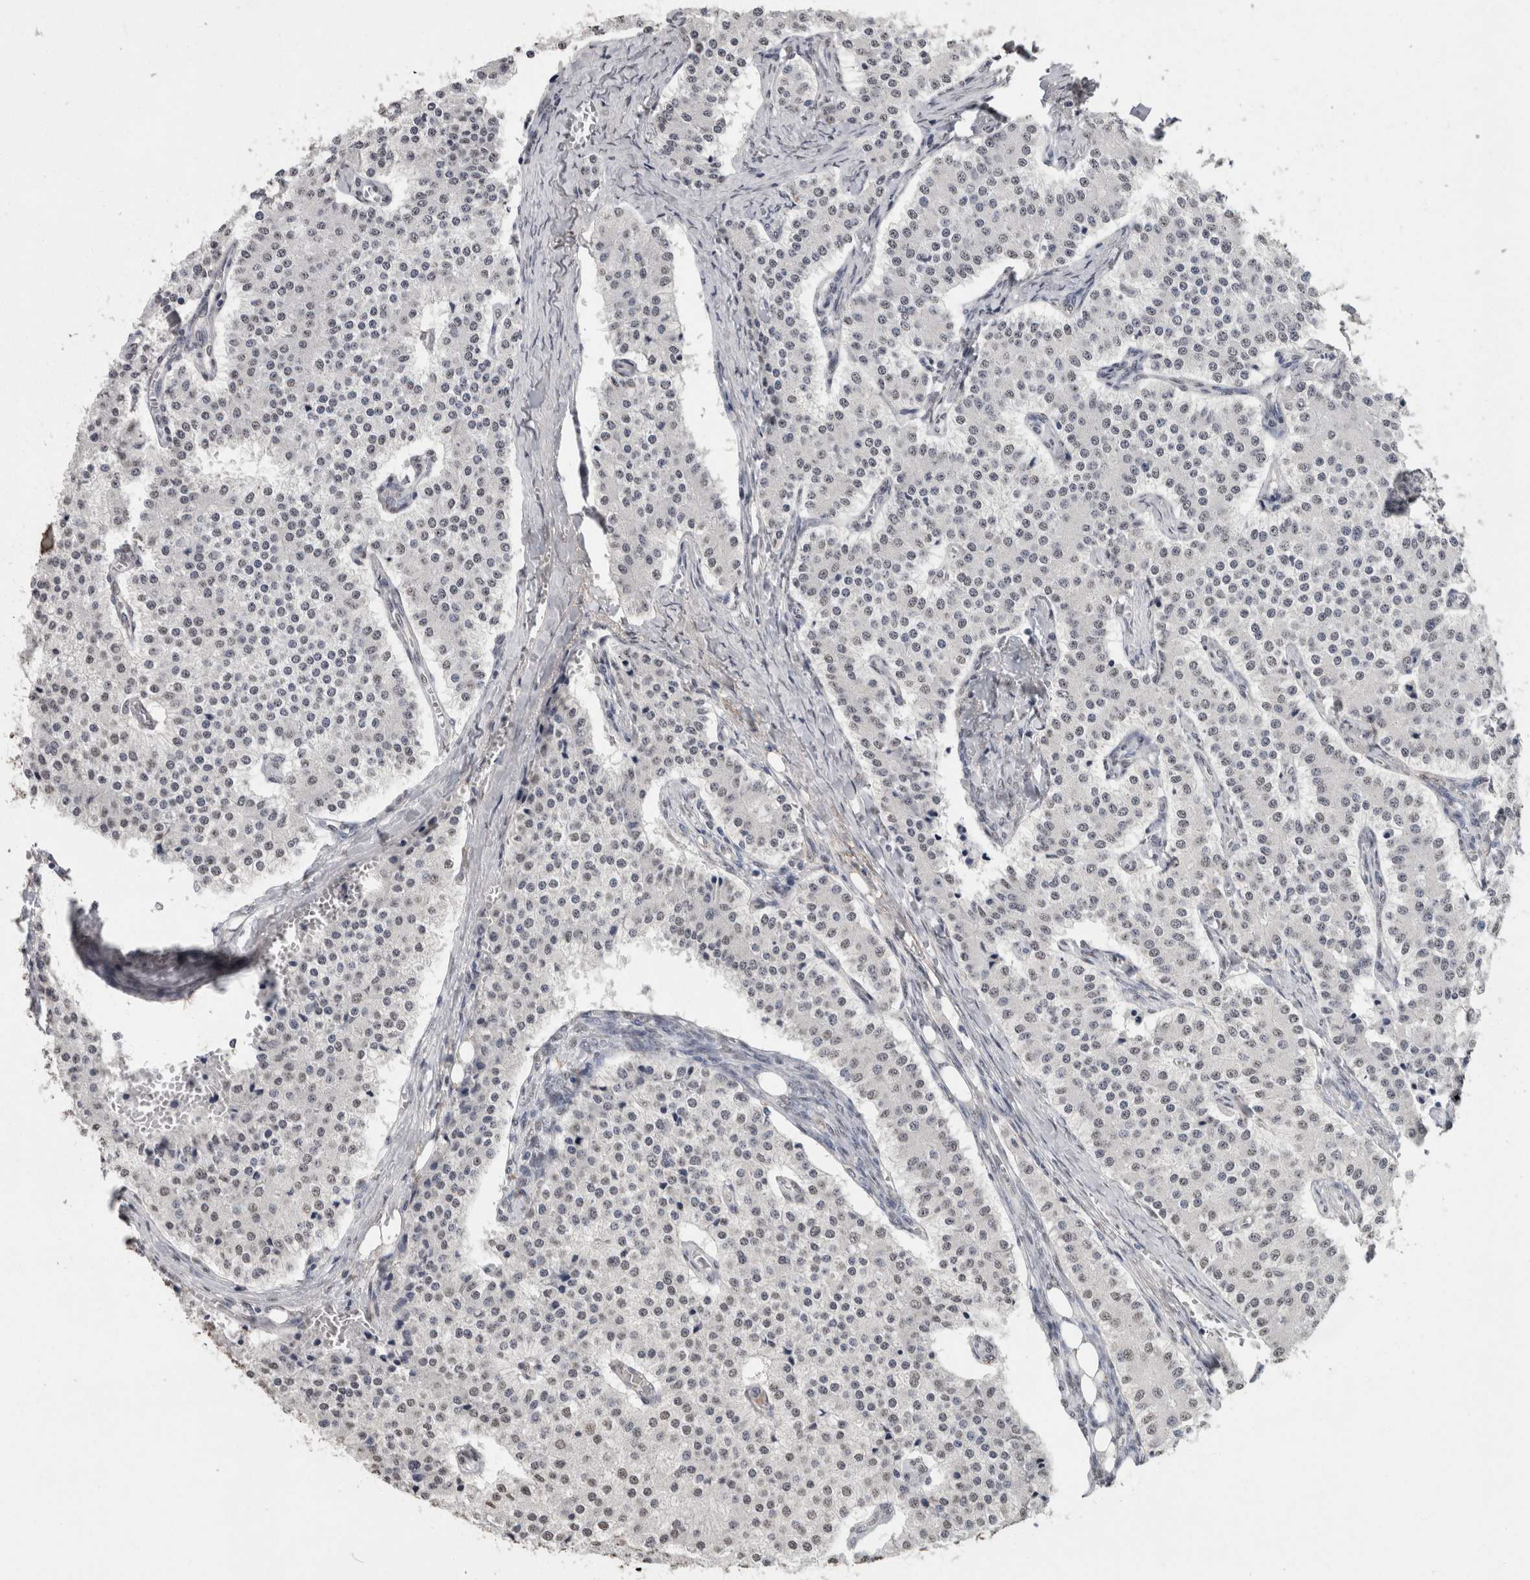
{"staining": {"intensity": "negative", "quantity": "none", "location": "none"}, "tissue": "carcinoid", "cell_type": "Tumor cells", "image_type": "cancer", "snomed": [{"axis": "morphology", "description": "Carcinoid, malignant, NOS"}, {"axis": "topography", "description": "Colon"}], "caption": "IHC histopathology image of human malignant carcinoid stained for a protein (brown), which reveals no staining in tumor cells. (Brightfield microscopy of DAB immunohistochemistry at high magnification).", "gene": "LTBP1", "patient": {"sex": "female", "age": 52}}